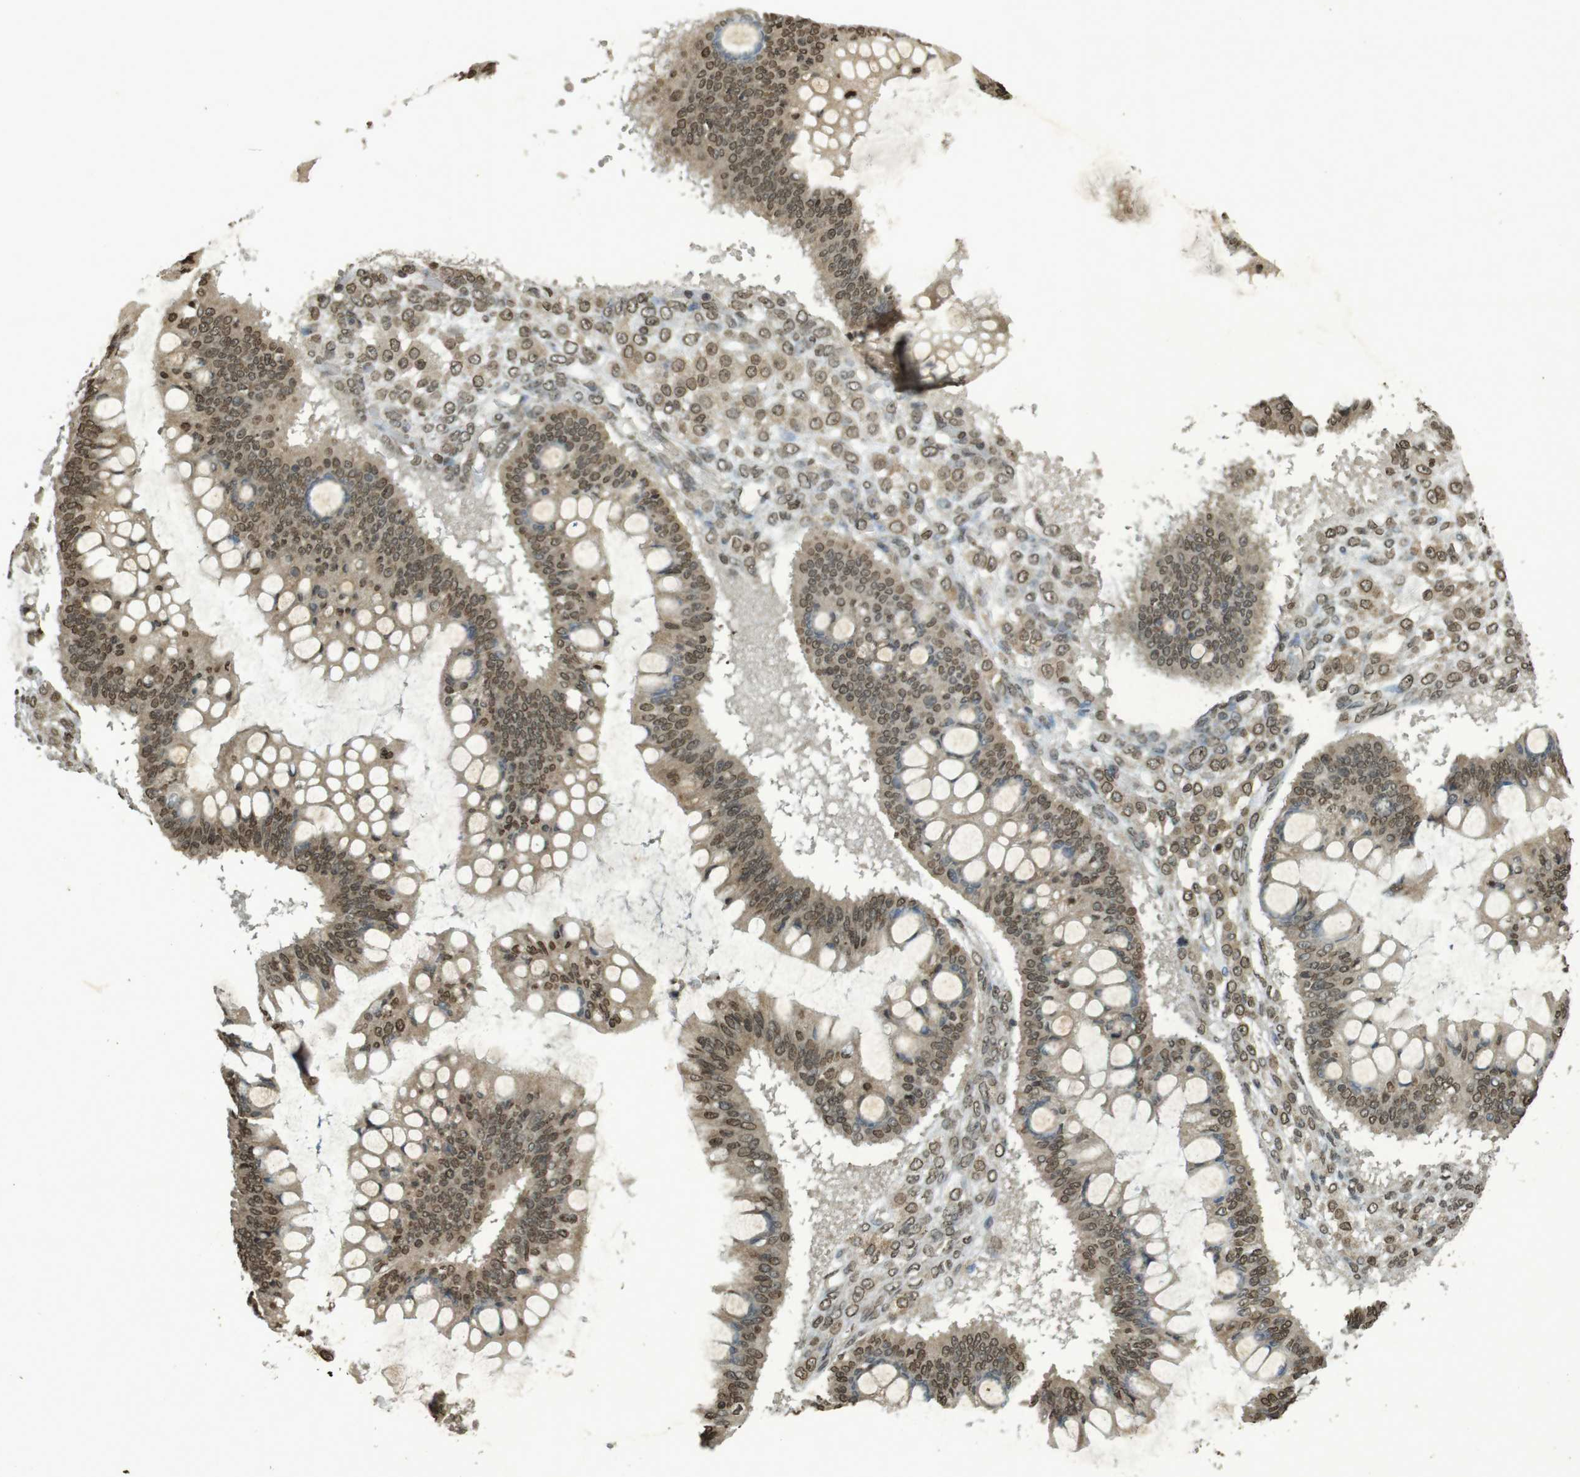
{"staining": {"intensity": "moderate", "quantity": ">75%", "location": "cytoplasmic/membranous,nuclear"}, "tissue": "ovarian cancer", "cell_type": "Tumor cells", "image_type": "cancer", "snomed": [{"axis": "morphology", "description": "Cystadenocarcinoma, mucinous, NOS"}, {"axis": "topography", "description": "Ovary"}], "caption": "Ovarian cancer stained with immunohistochemistry (IHC) shows moderate cytoplasmic/membranous and nuclear positivity in about >75% of tumor cells.", "gene": "ORC4", "patient": {"sex": "female", "age": 73}}